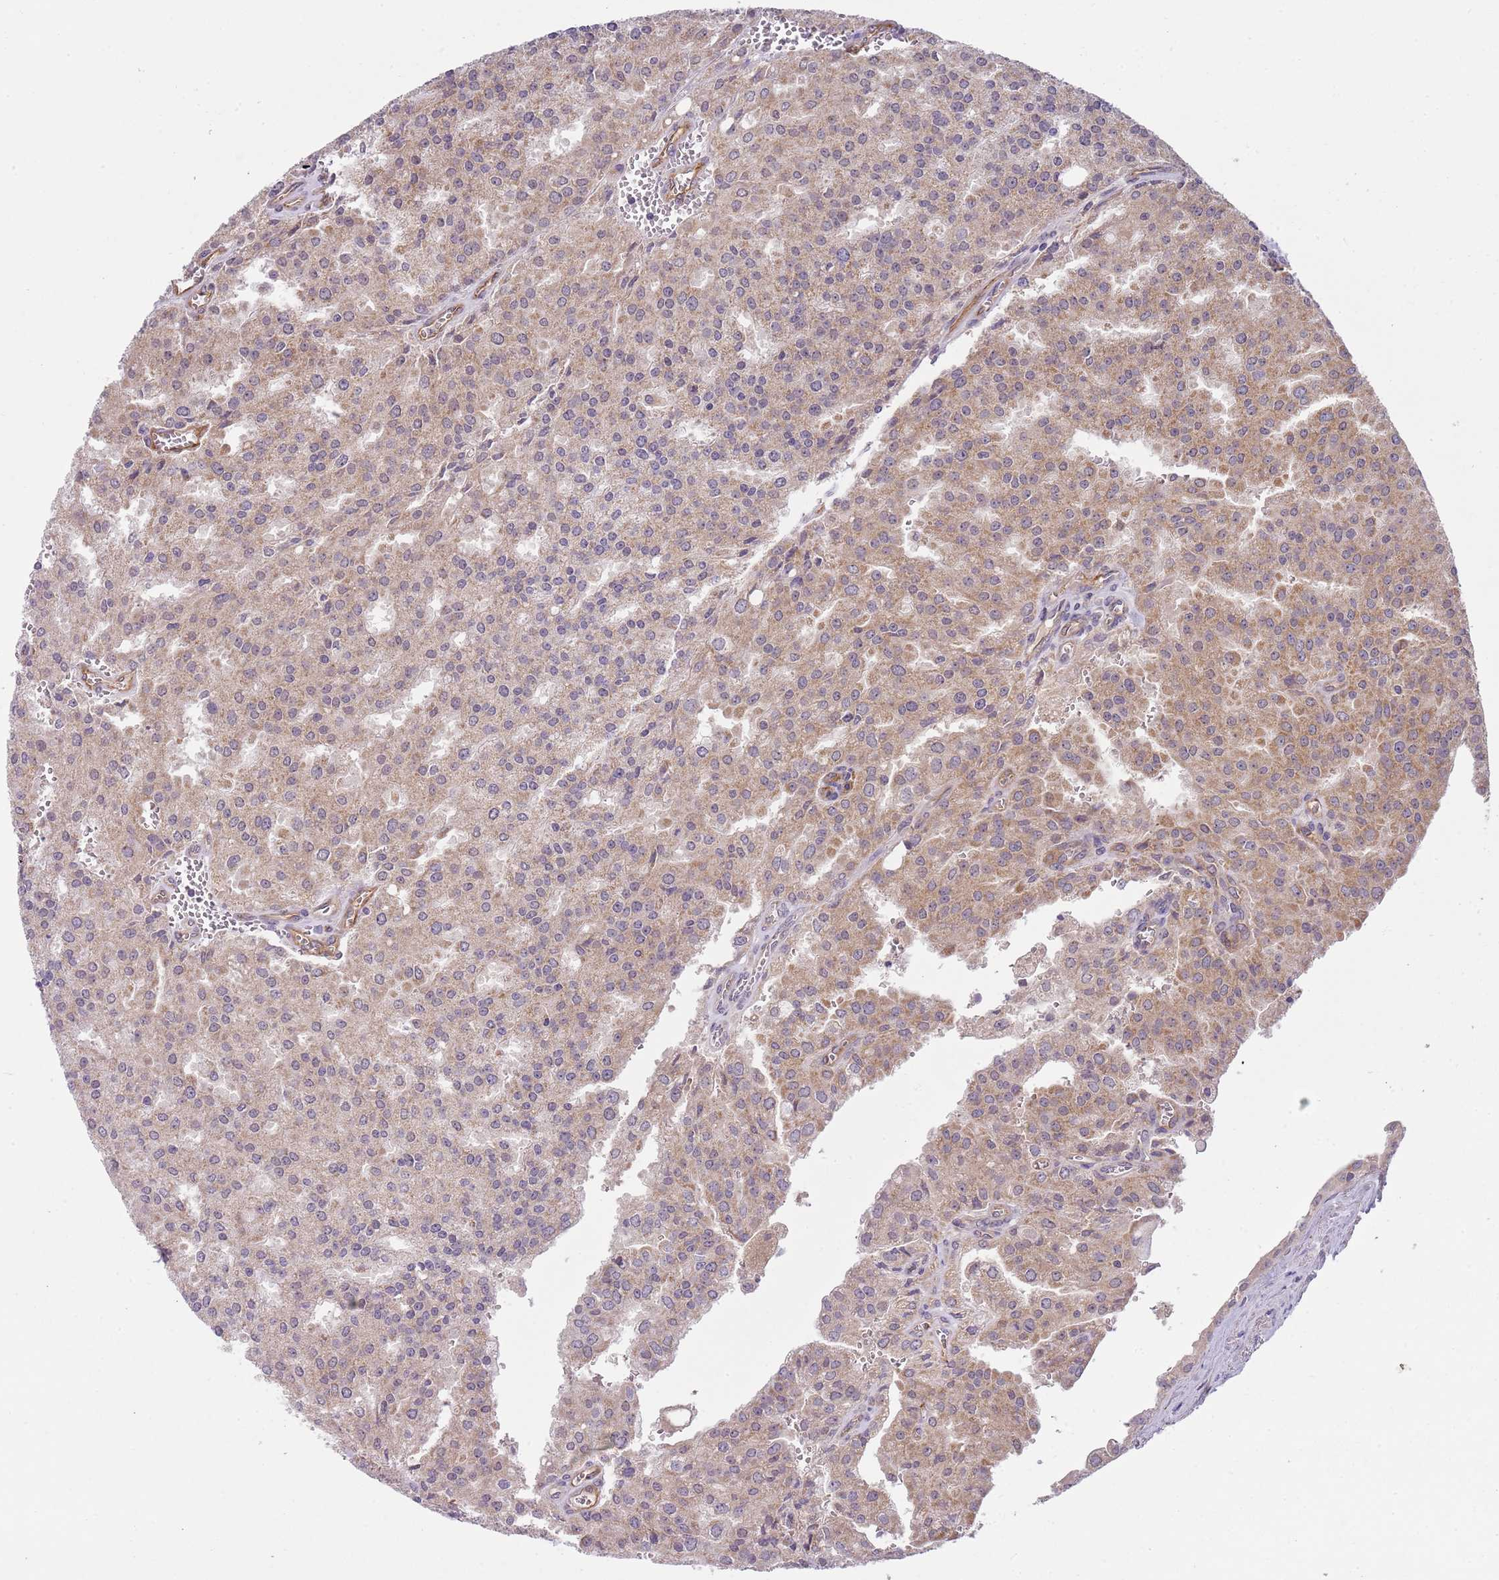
{"staining": {"intensity": "weak", "quantity": "25%-75%", "location": "cytoplasmic/membranous"}, "tissue": "prostate cancer", "cell_type": "Tumor cells", "image_type": "cancer", "snomed": [{"axis": "morphology", "description": "Adenocarcinoma, High grade"}, {"axis": "topography", "description": "Prostate"}], "caption": "Prostate adenocarcinoma (high-grade) tissue exhibits weak cytoplasmic/membranous staining in about 25%-75% of tumor cells, visualized by immunohistochemistry.", "gene": "SKOR2", "patient": {"sex": "male", "age": 68}}